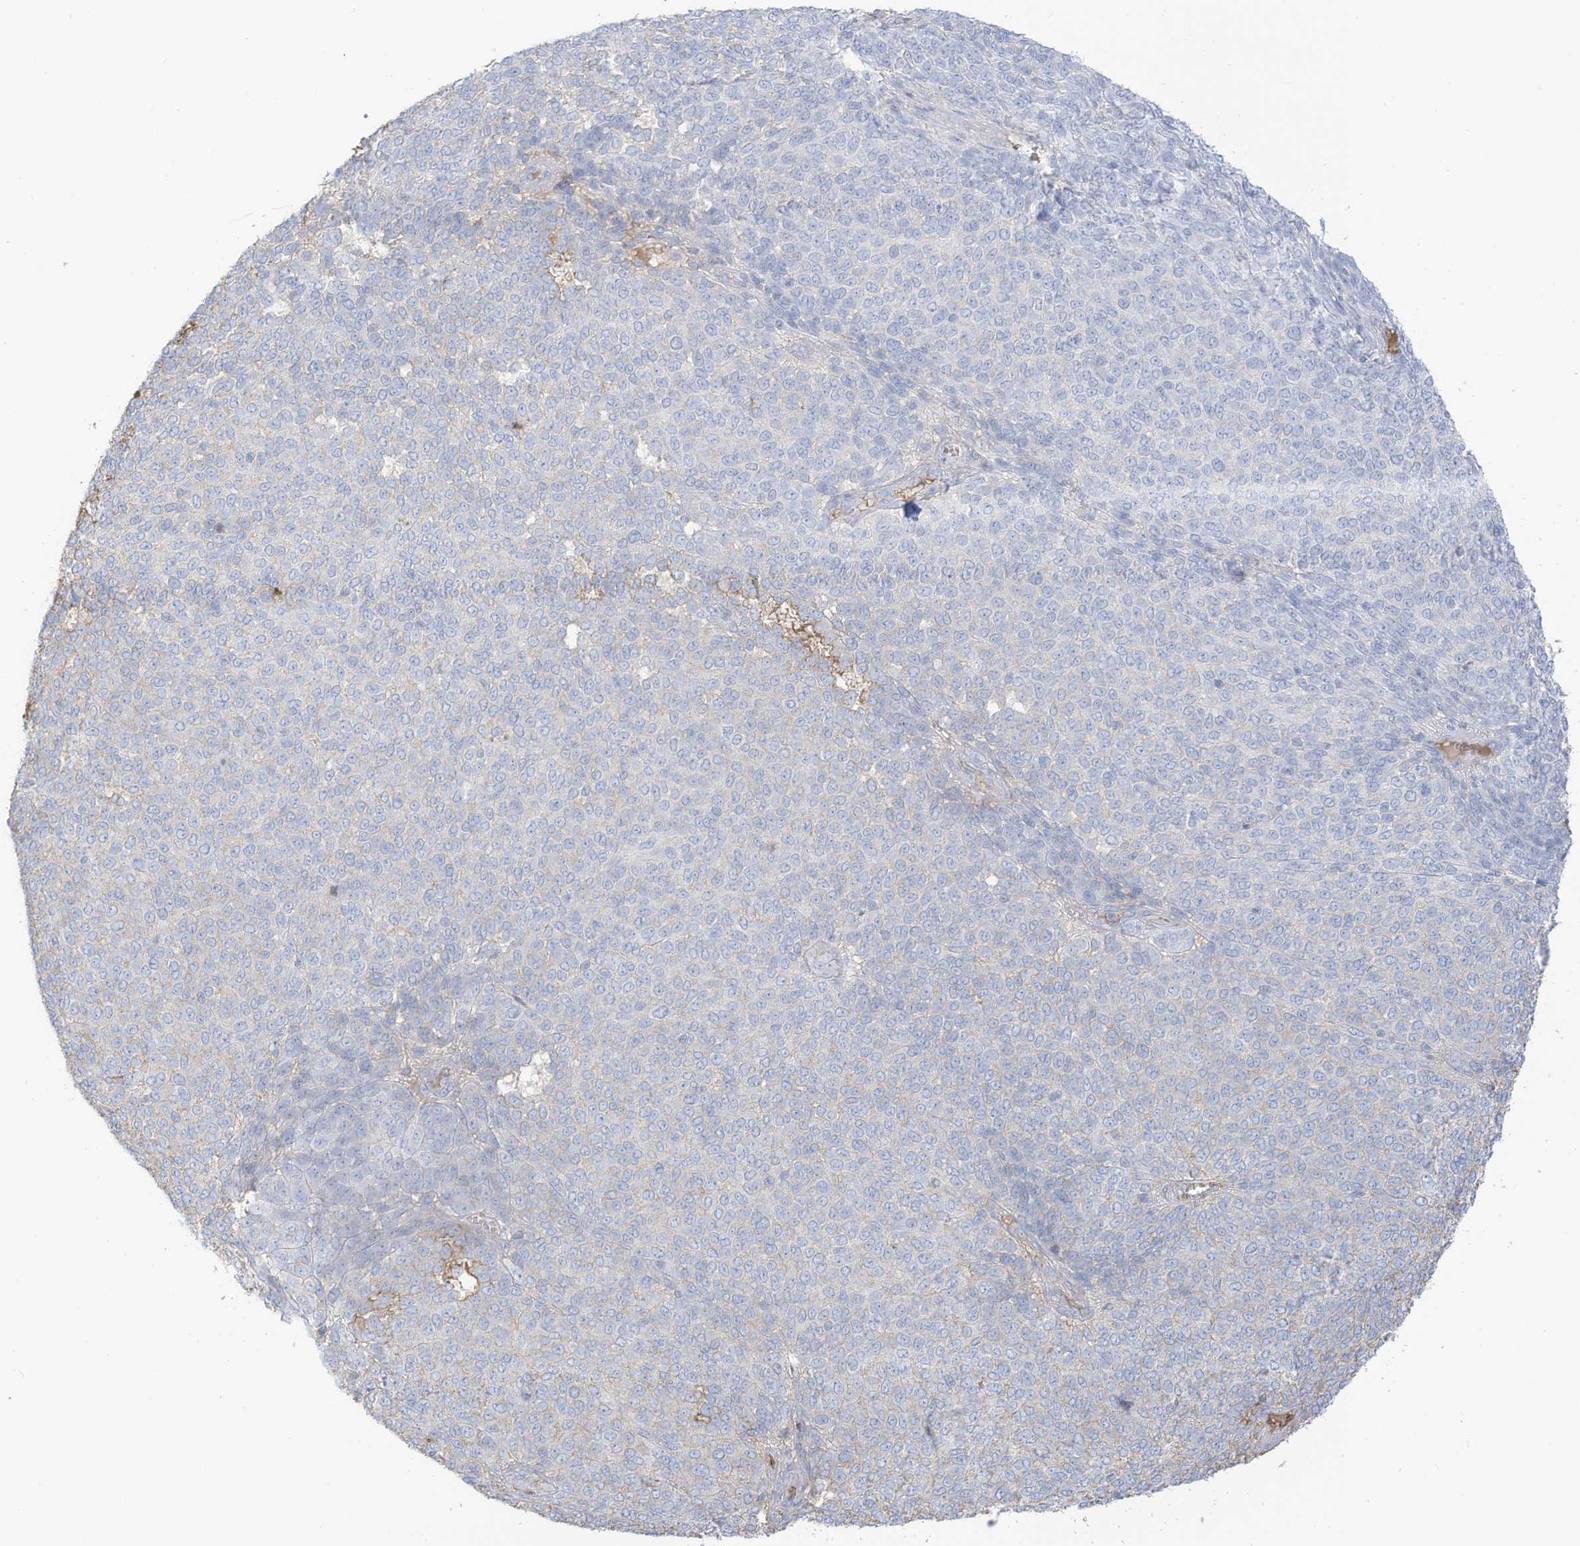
{"staining": {"intensity": "negative", "quantity": "none", "location": "none"}, "tissue": "melanoma", "cell_type": "Tumor cells", "image_type": "cancer", "snomed": [{"axis": "morphology", "description": "Malignant melanoma, NOS"}, {"axis": "topography", "description": "Skin"}], "caption": "This image is of melanoma stained with immunohistochemistry (IHC) to label a protein in brown with the nuclei are counter-stained blue. There is no staining in tumor cells.", "gene": "HSD17B13", "patient": {"sex": "male", "age": 49}}